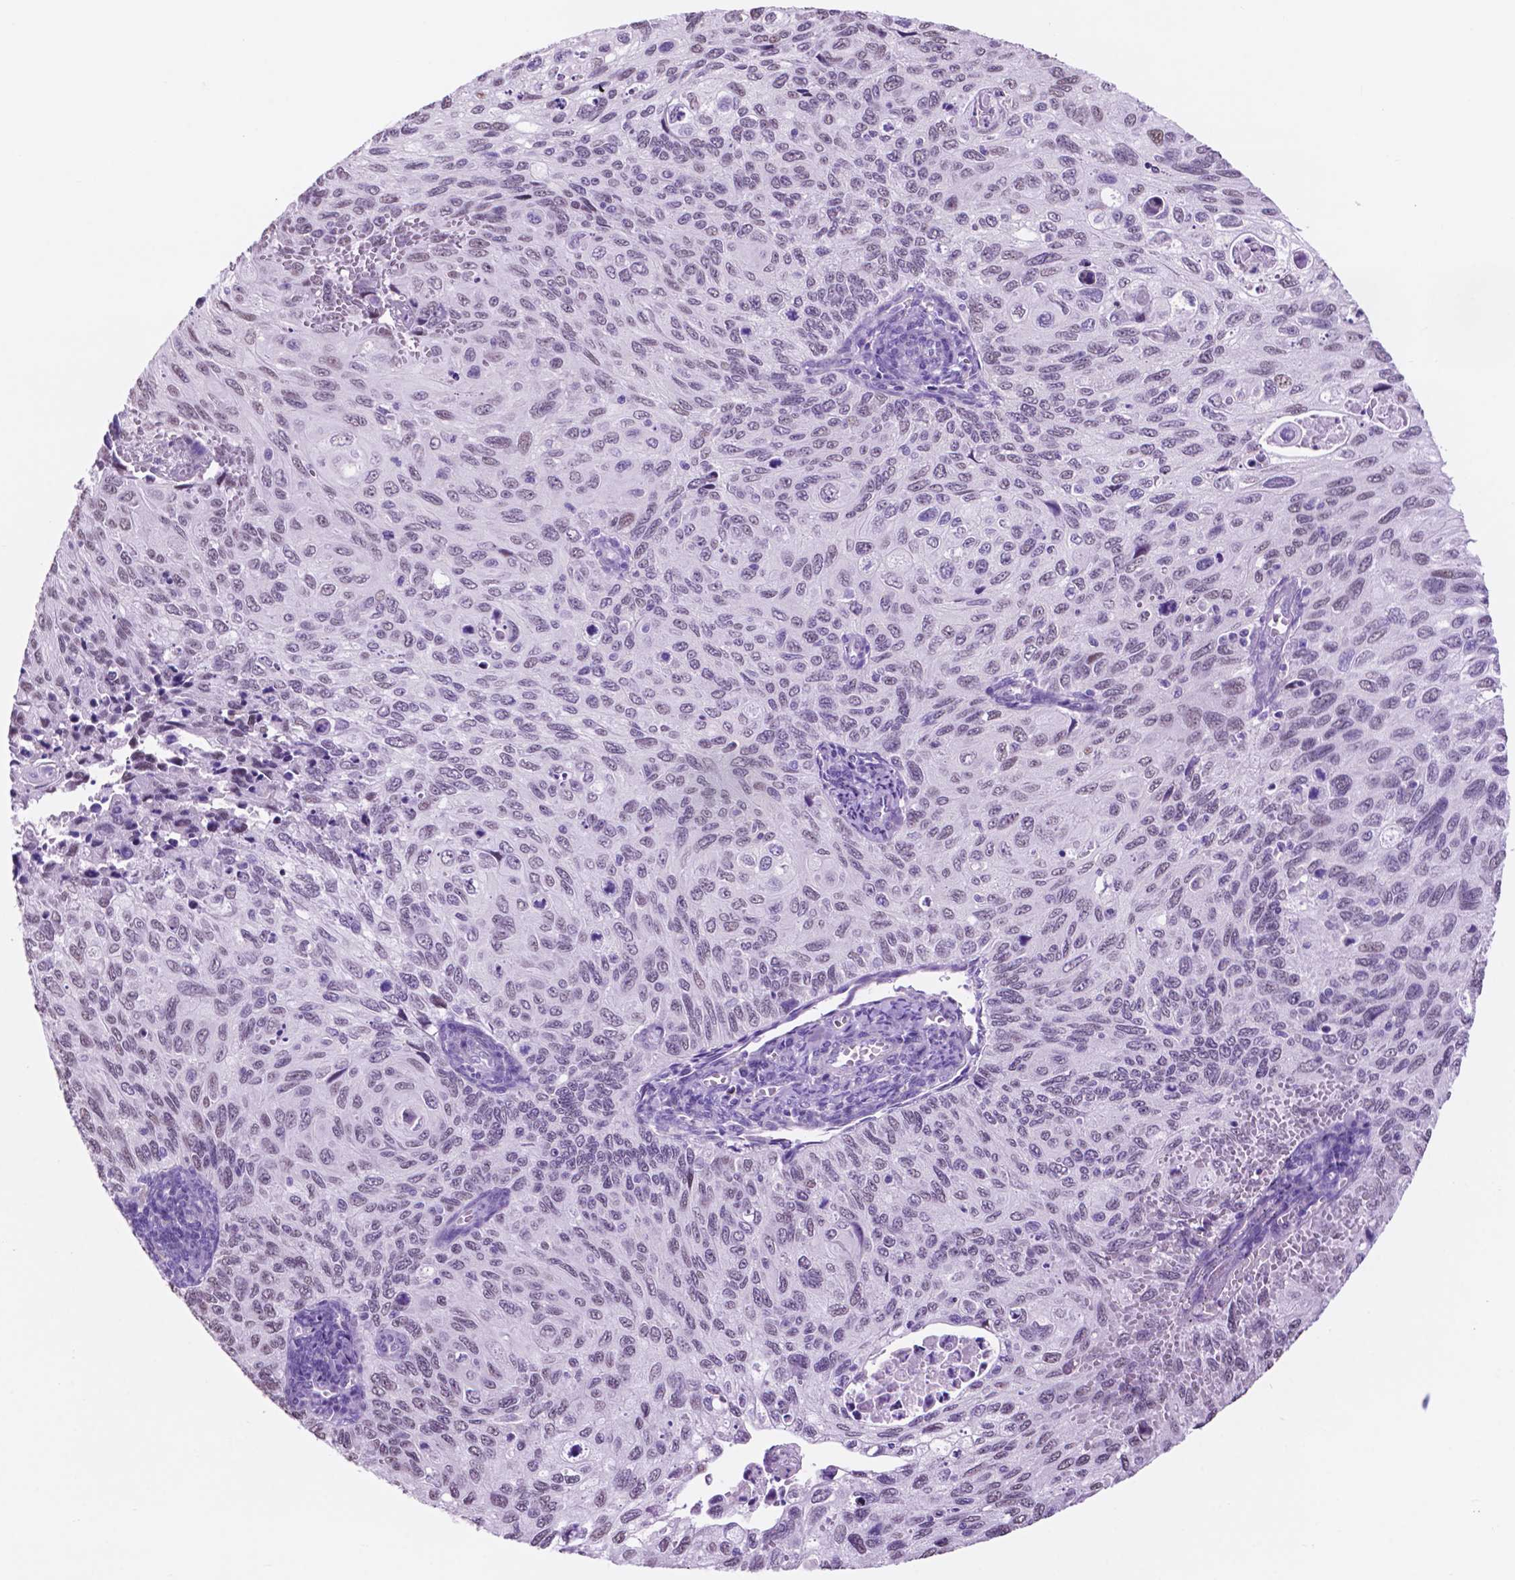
{"staining": {"intensity": "negative", "quantity": "none", "location": "none"}, "tissue": "cervical cancer", "cell_type": "Tumor cells", "image_type": "cancer", "snomed": [{"axis": "morphology", "description": "Squamous cell carcinoma, NOS"}, {"axis": "topography", "description": "Cervix"}], "caption": "The histopathology image displays no significant positivity in tumor cells of squamous cell carcinoma (cervical).", "gene": "ACY3", "patient": {"sex": "female", "age": 70}}